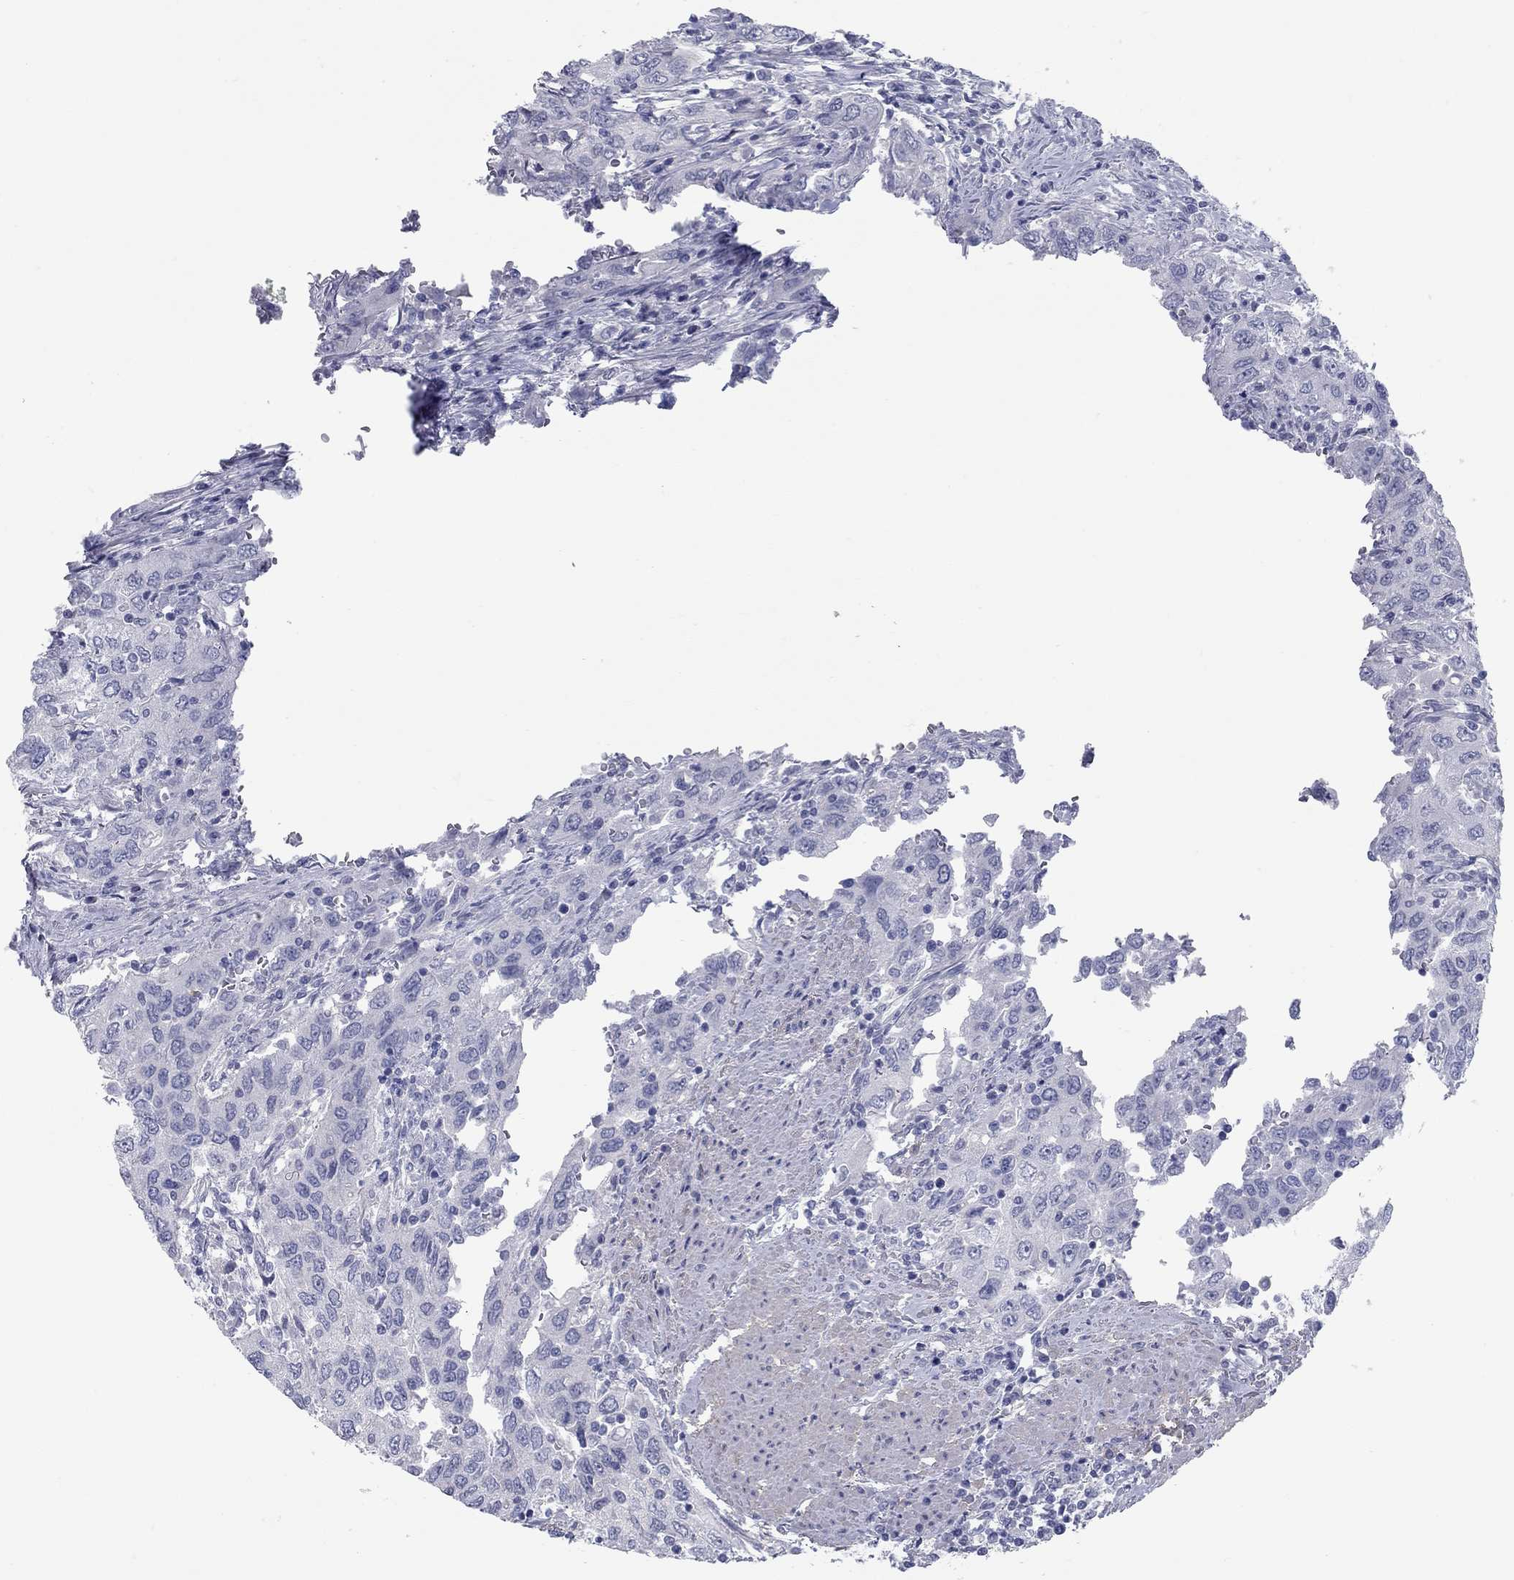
{"staining": {"intensity": "negative", "quantity": "none", "location": "none"}, "tissue": "urothelial cancer", "cell_type": "Tumor cells", "image_type": "cancer", "snomed": [{"axis": "morphology", "description": "Urothelial carcinoma, High grade"}, {"axis": "topography", "description": "Urinary bladder"}], "caption": "Immunohistochemical staining of urothelial carcinoma (high-grade) reveals no significant positivity in tumor cells. Nuclei are stained in blue.", "gene": "KIRREL2", "patient": {"sex": "male", "age": 76}}